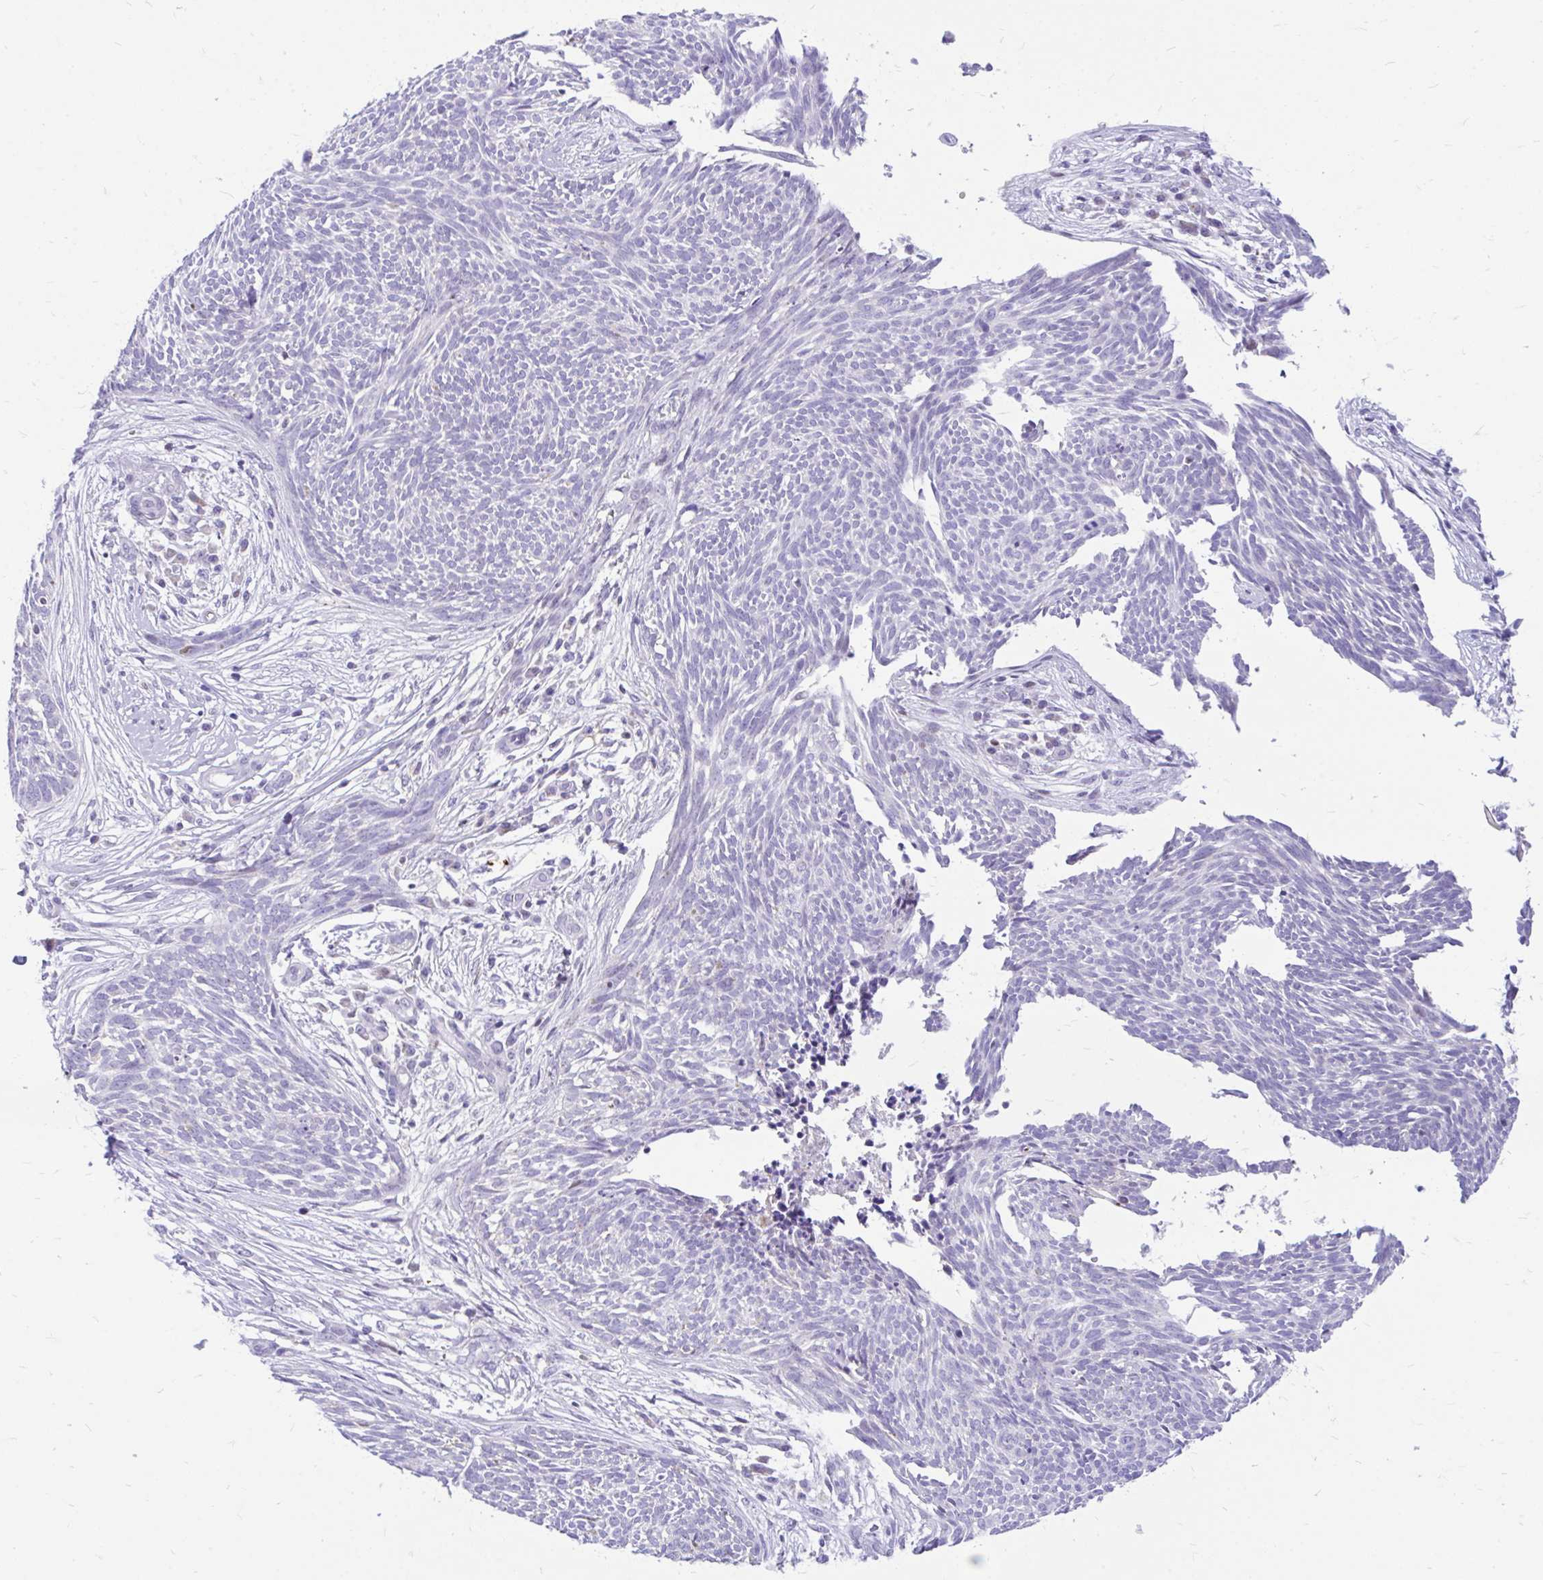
{"staining": {"intensity": "negative", "quantity": "none", "location": "none"}, "tissue": "skin cancer", "cell_type": "Tumor cells", "image_type": "cancer", "snomed": [{"axis": "morphology", "description": "Basal cell carcinoma"}, {"axis": "topography", "description": "Skin"}, {"axis": "topography", "description": "Skin, foot"}], "caption": "Basal cell carcinoma (skin) was stained to show a protein in brown. There is no significant expression in tumor cells.", "gene": "GLB1L2", "patient": {"sex": "female", "age": 86}}